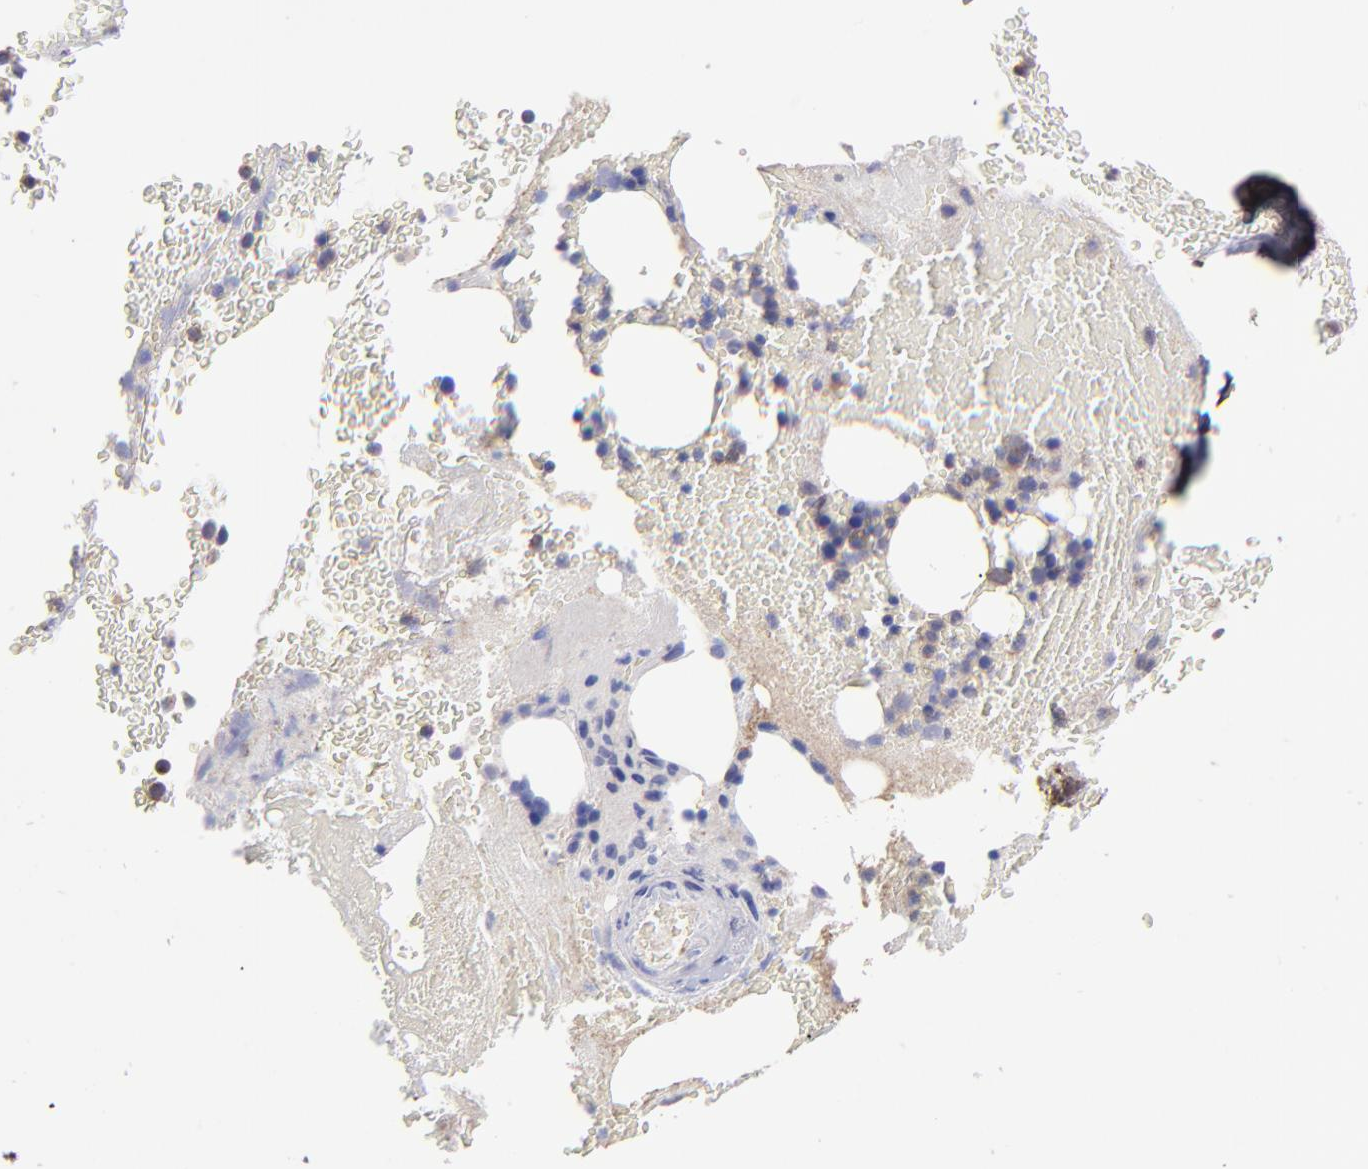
{"staining": {"intensity": "moderate", "quantity": "<25%", "location": "cytoplasmic/membranous"}, "tissue": "bone marrow", "cell_type": "Hematopoietic cells", "image_type": "normal", "snomed": [{"axis": "morphology", "description": "Normal tissue, NOS"}, {"axis": "topography", "description": "Bone marrow"}], "caption": "Immunohistochemical staining of unremarkable bone marrow exhibits low levels of moderate cytoplasmic/membranous positivity in approximately <25% of hematopoietic cells.", "gene": "NSF", "patient": {"sex": "female", "age": 73}}